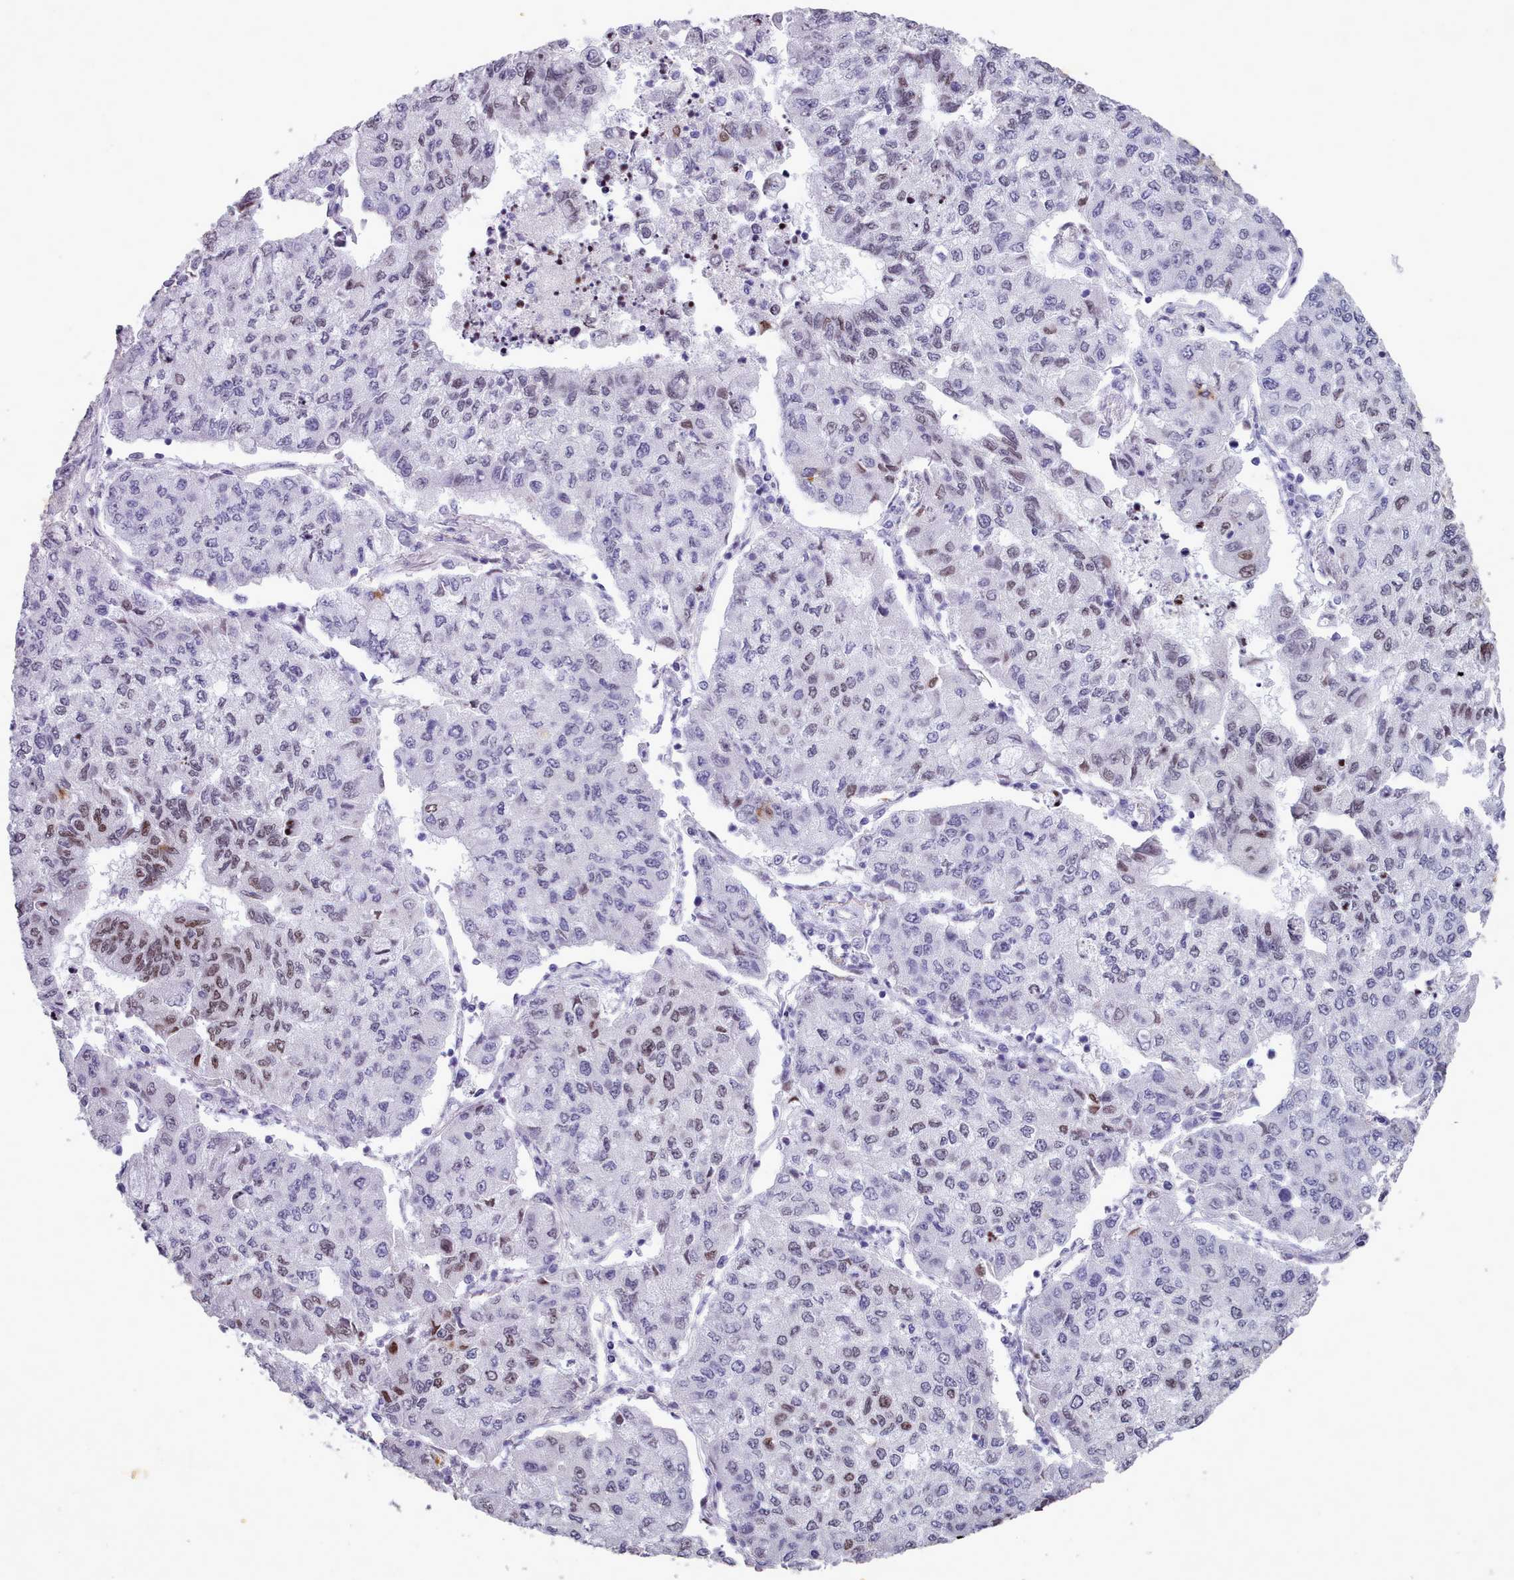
{"staining": {"intensity": "moderate", "quantity": "<25%", "location": "nuclear"}, "tissue": "lung cancer", "cell_type": "Tumor cells", "image_type": "cancer", "snomed": [{"axis": "morphology", "description": "Squamous cell carcinoma, NOS"}, {"axis": "topography", "description": "Lung"}], "caption": "Immunohistochemistry (IHC) staining of lung squamous cell carcinoma, which reveals low levels of moderate nuclear staining in approximately <25% of tumor cells indicating moderate nuclear protein positivity. The staining was performed using DAB (brown) for protein detection and nuclei were counterstained in hematoxylin (blue).", "gene": "KCNT2", "patient": {"sex": "male", "age": 74}}